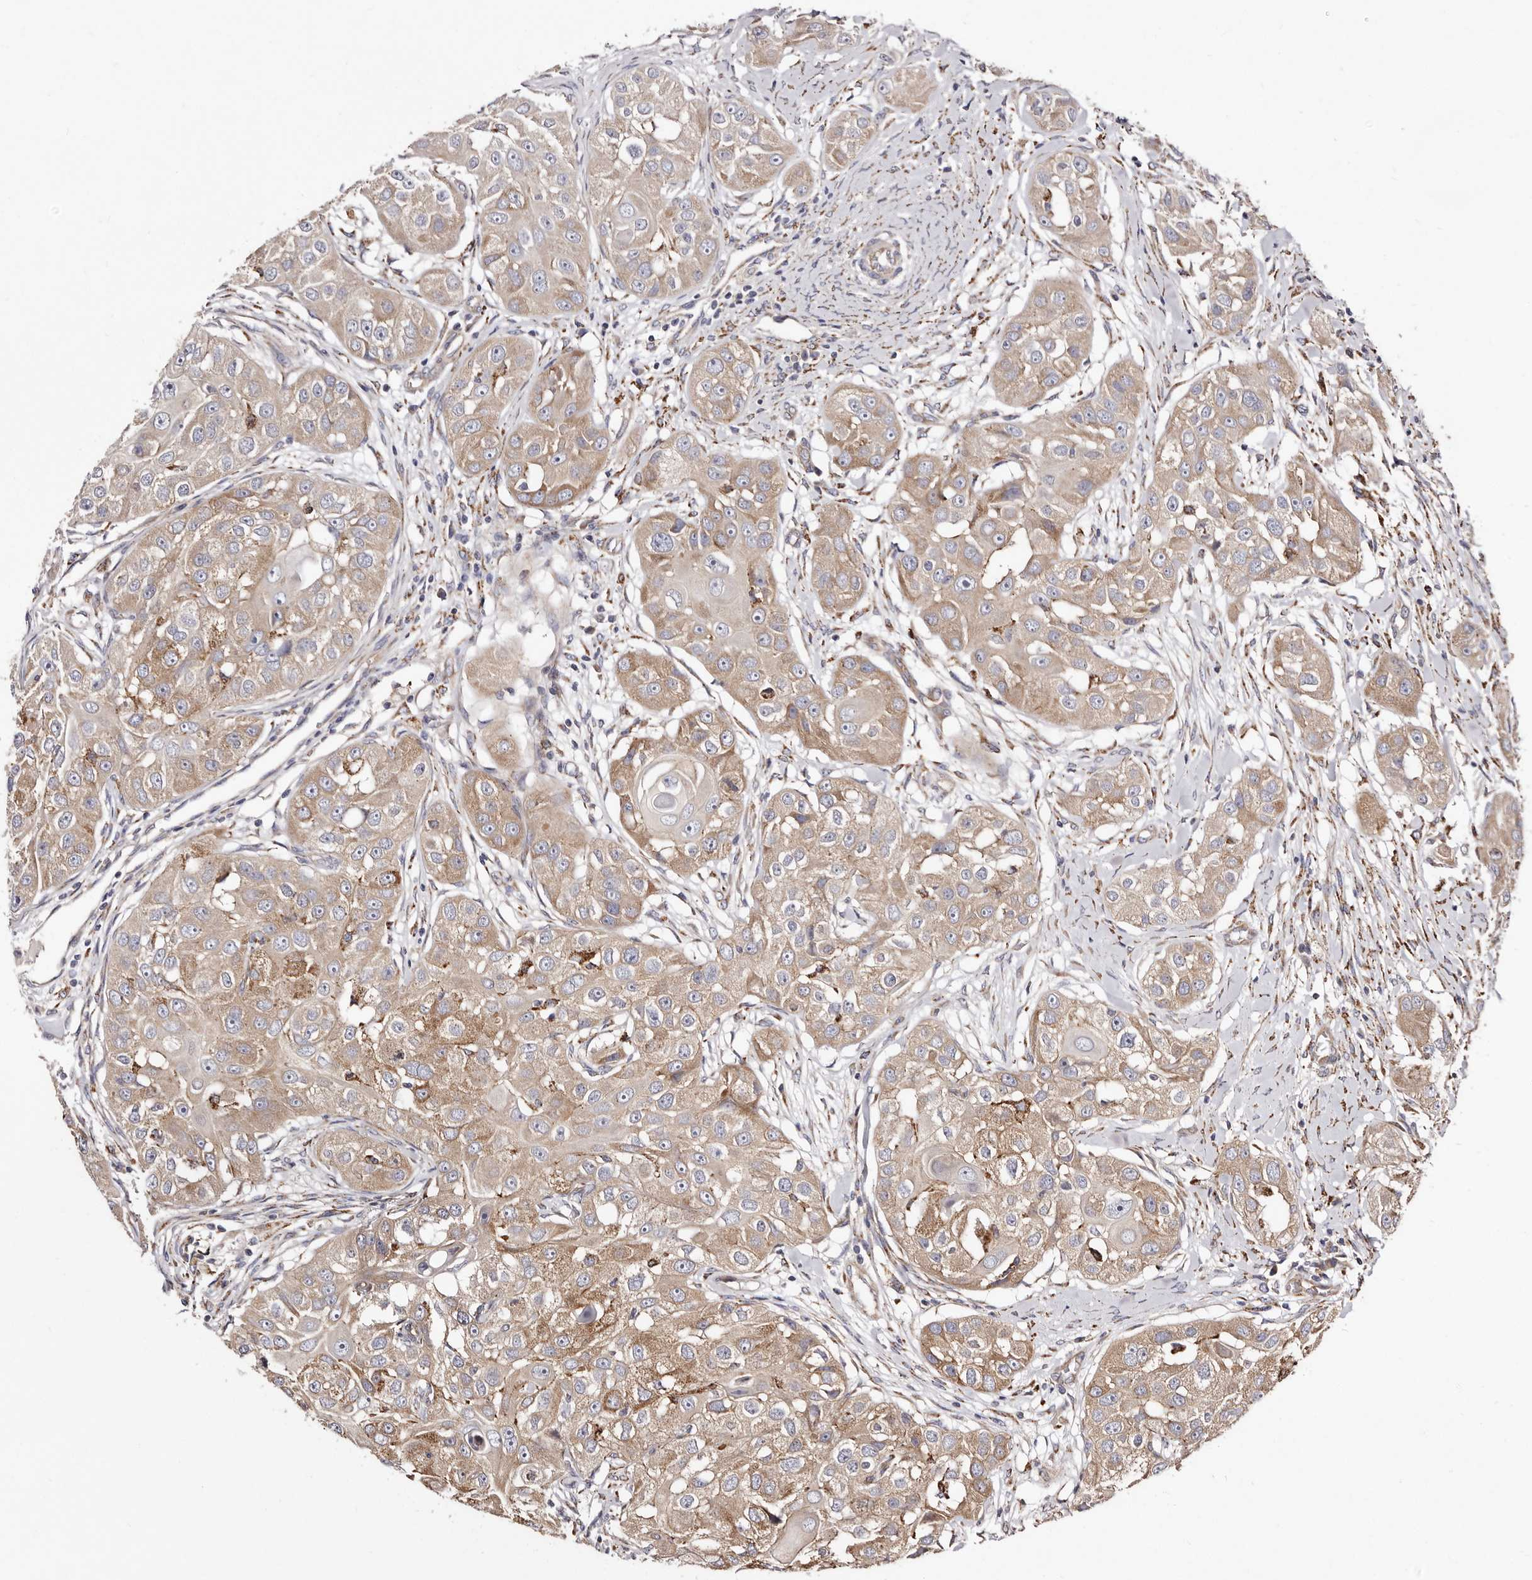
{"staining": {"intensity": "moderate", "quantity": ">75%", "location": "cytoplasmic/membranous"}, "tissue": "head and neck cancer", "cell_type": "Tumor cells", "image_type": "cancer", "snomed": [{"axis": "morphology", "description": "Normal tissue, NOS"}, {"axis": "morphology", "description": "Squamous cell carcinoma, NOS"}, {"axis": "topography", "description": "Skeletal muscle"}, {"axis": "topography", "description": "Head-Neck"}], "caption": "Immunohistochemical staining of human head and neck squamous cell carcinoma reveals moderate cytoplasmic/membranous protein staining in approximately >75% of tumor cells. Using DAB (3,3'-diaminobenzidine) (brown) and hematoxylin (blue) stains, captured at high magnification using brightfield microscopy.", "gene": "LUZP1", "patient": {"sex": "male", "age": 51}}